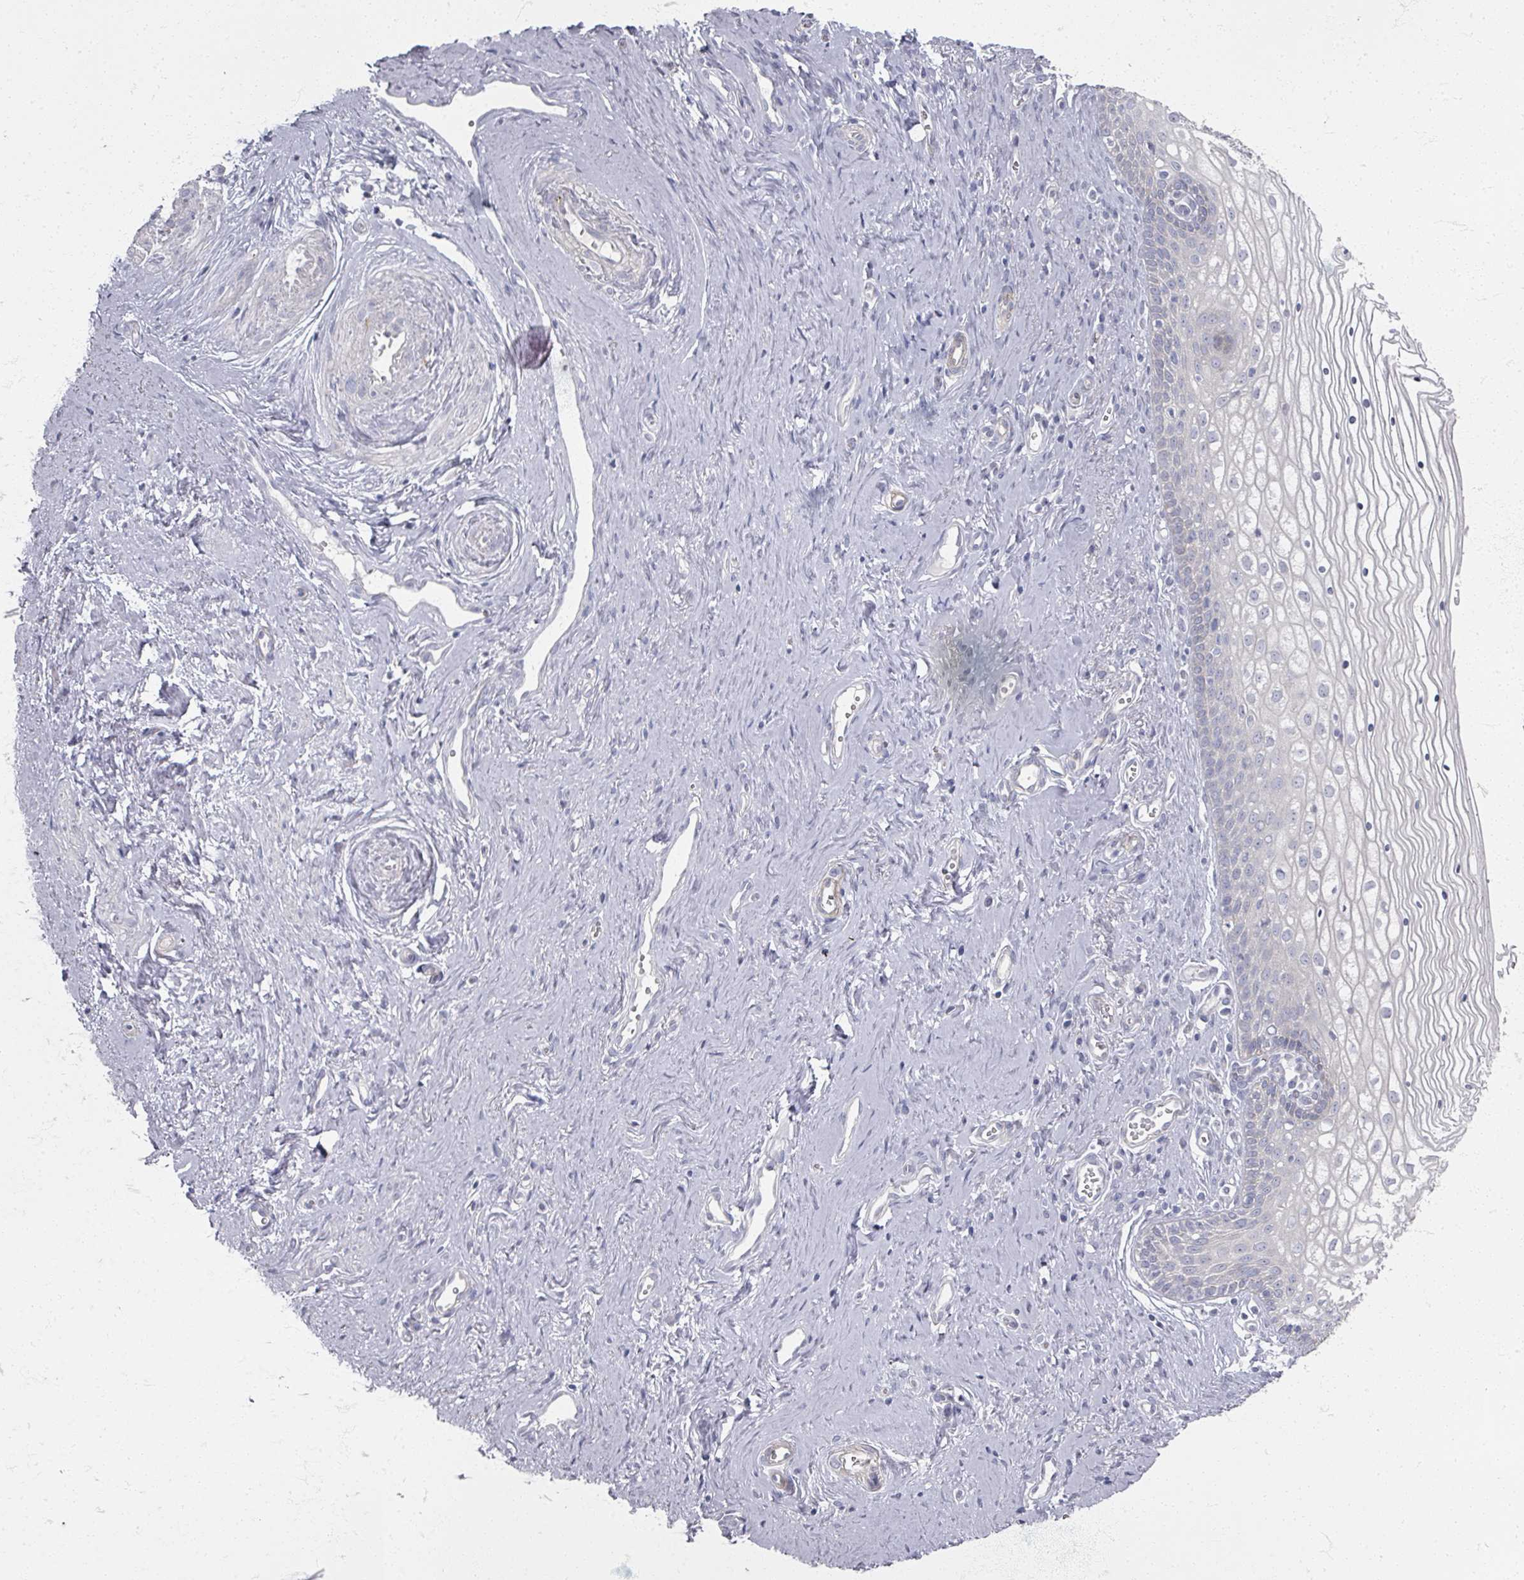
{"staining": {"intensity": "negative", "quantity": "none", "location": "none"}, "tissue": "vagina", "cell_type": "Squamous epithelial cells", "image_type": "normal", "snomed": [{"axis": "morphology", "description": "Normal tissue, NOS"}, {"axis": "topography", "description": "Vagina"}], "caption": "This is an immunohistochemistry (IHC) histopathology image of unremarkable human vagina. There is no expression in squamous epithelial cells.", "gene": "TTYH3", "patient": {"sex": "female", "age": 59}}